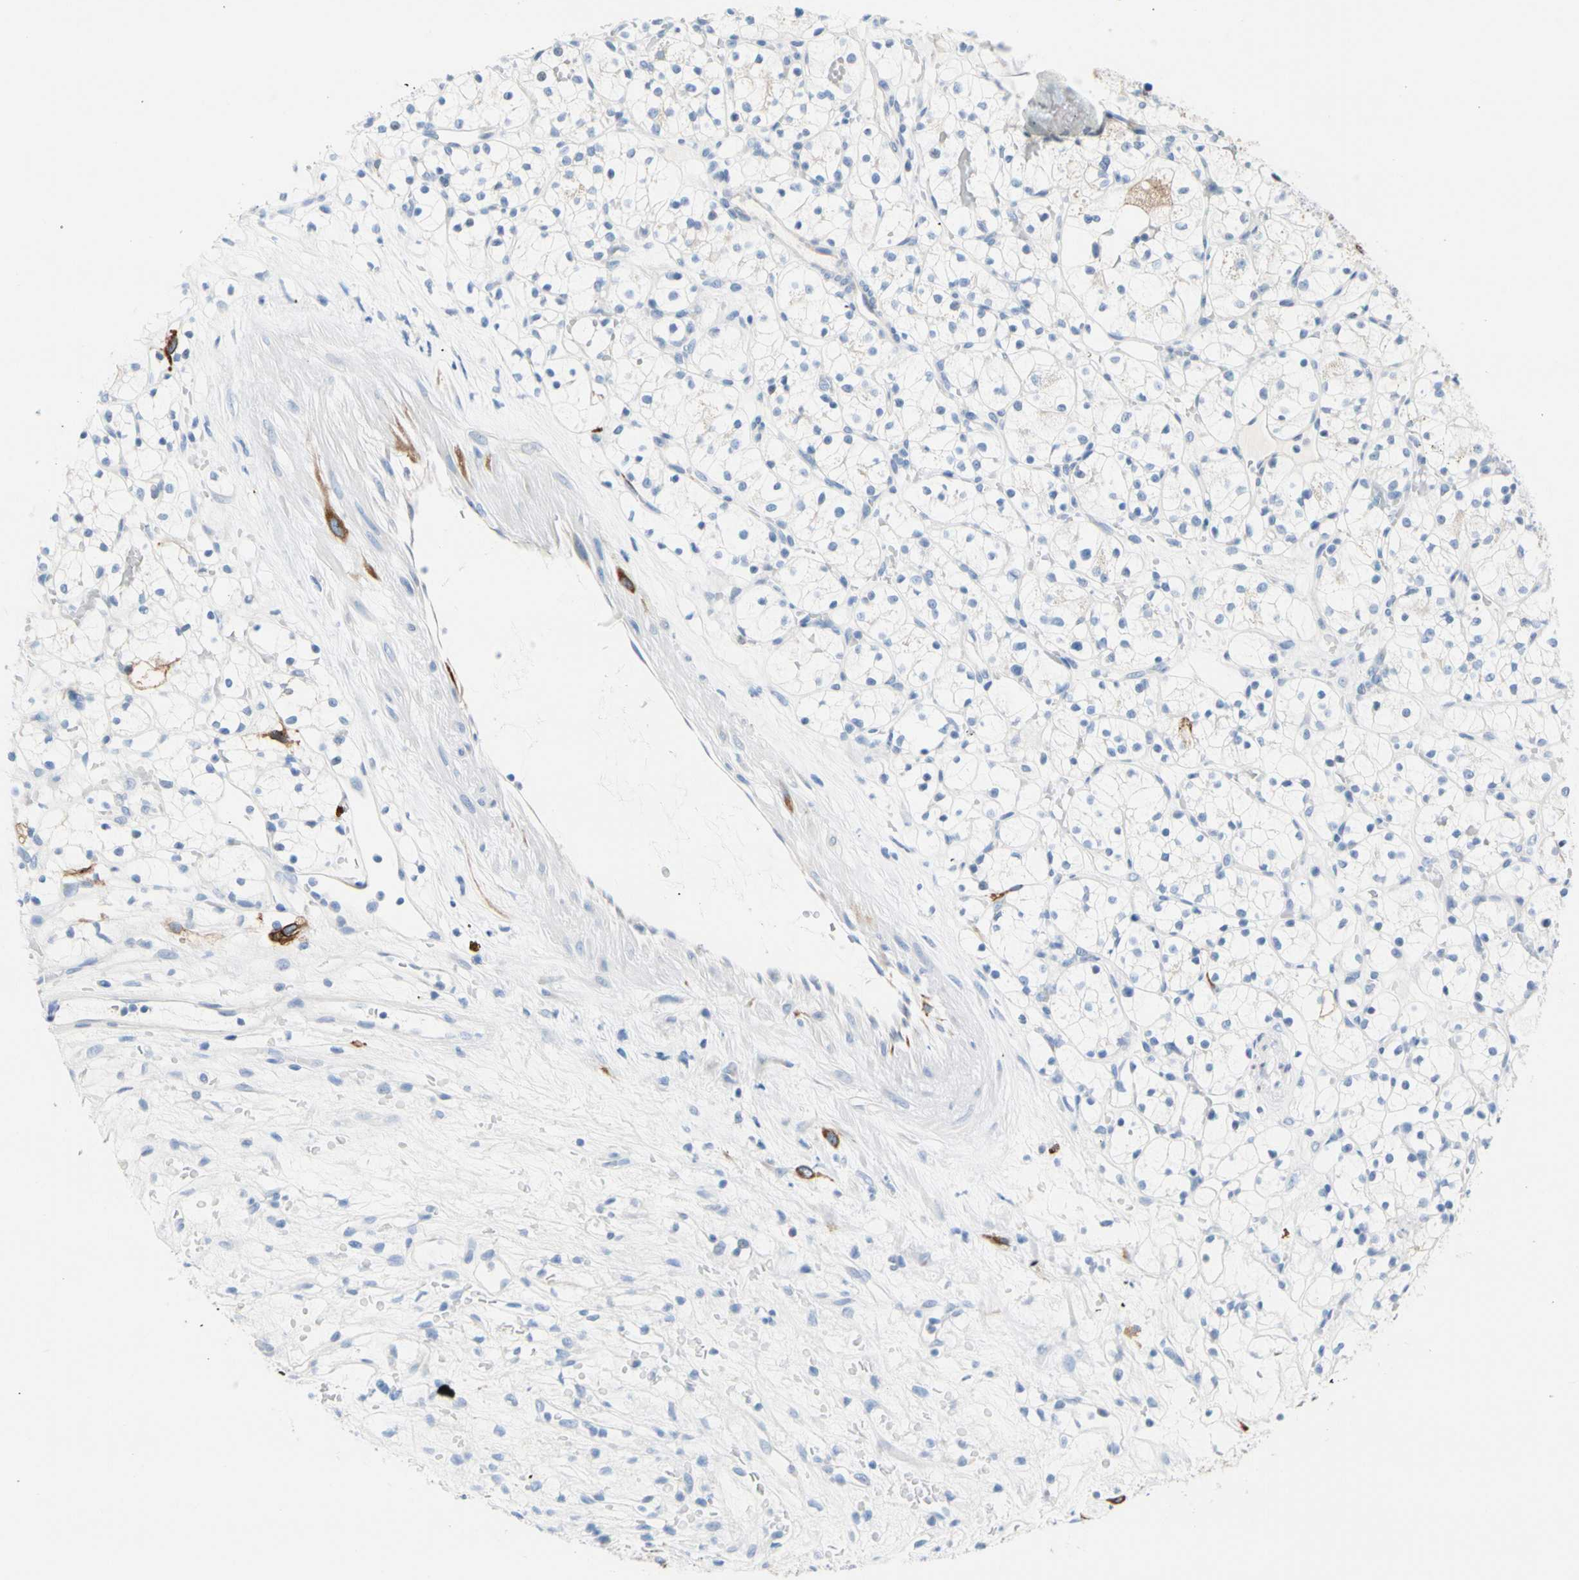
{"staining": {"intensity": "negative", "quantity": "none", "location": "none"}, "tissue": "renal cancer", "cell_type": "Tumor cells", "image_type": "cancer", "snomed": [{"axis": "morphology", "description": "Adenocarcinoma, NOS"}, {"axis": "topography", "description": "Kidney"}], "caption": "Adenocarcinoma (renal) was stained to show a protein in brown. There is no significant positivity in tumor cells.", "gene": "TACC3", "patient": {"sex": "female", "age": 60}}